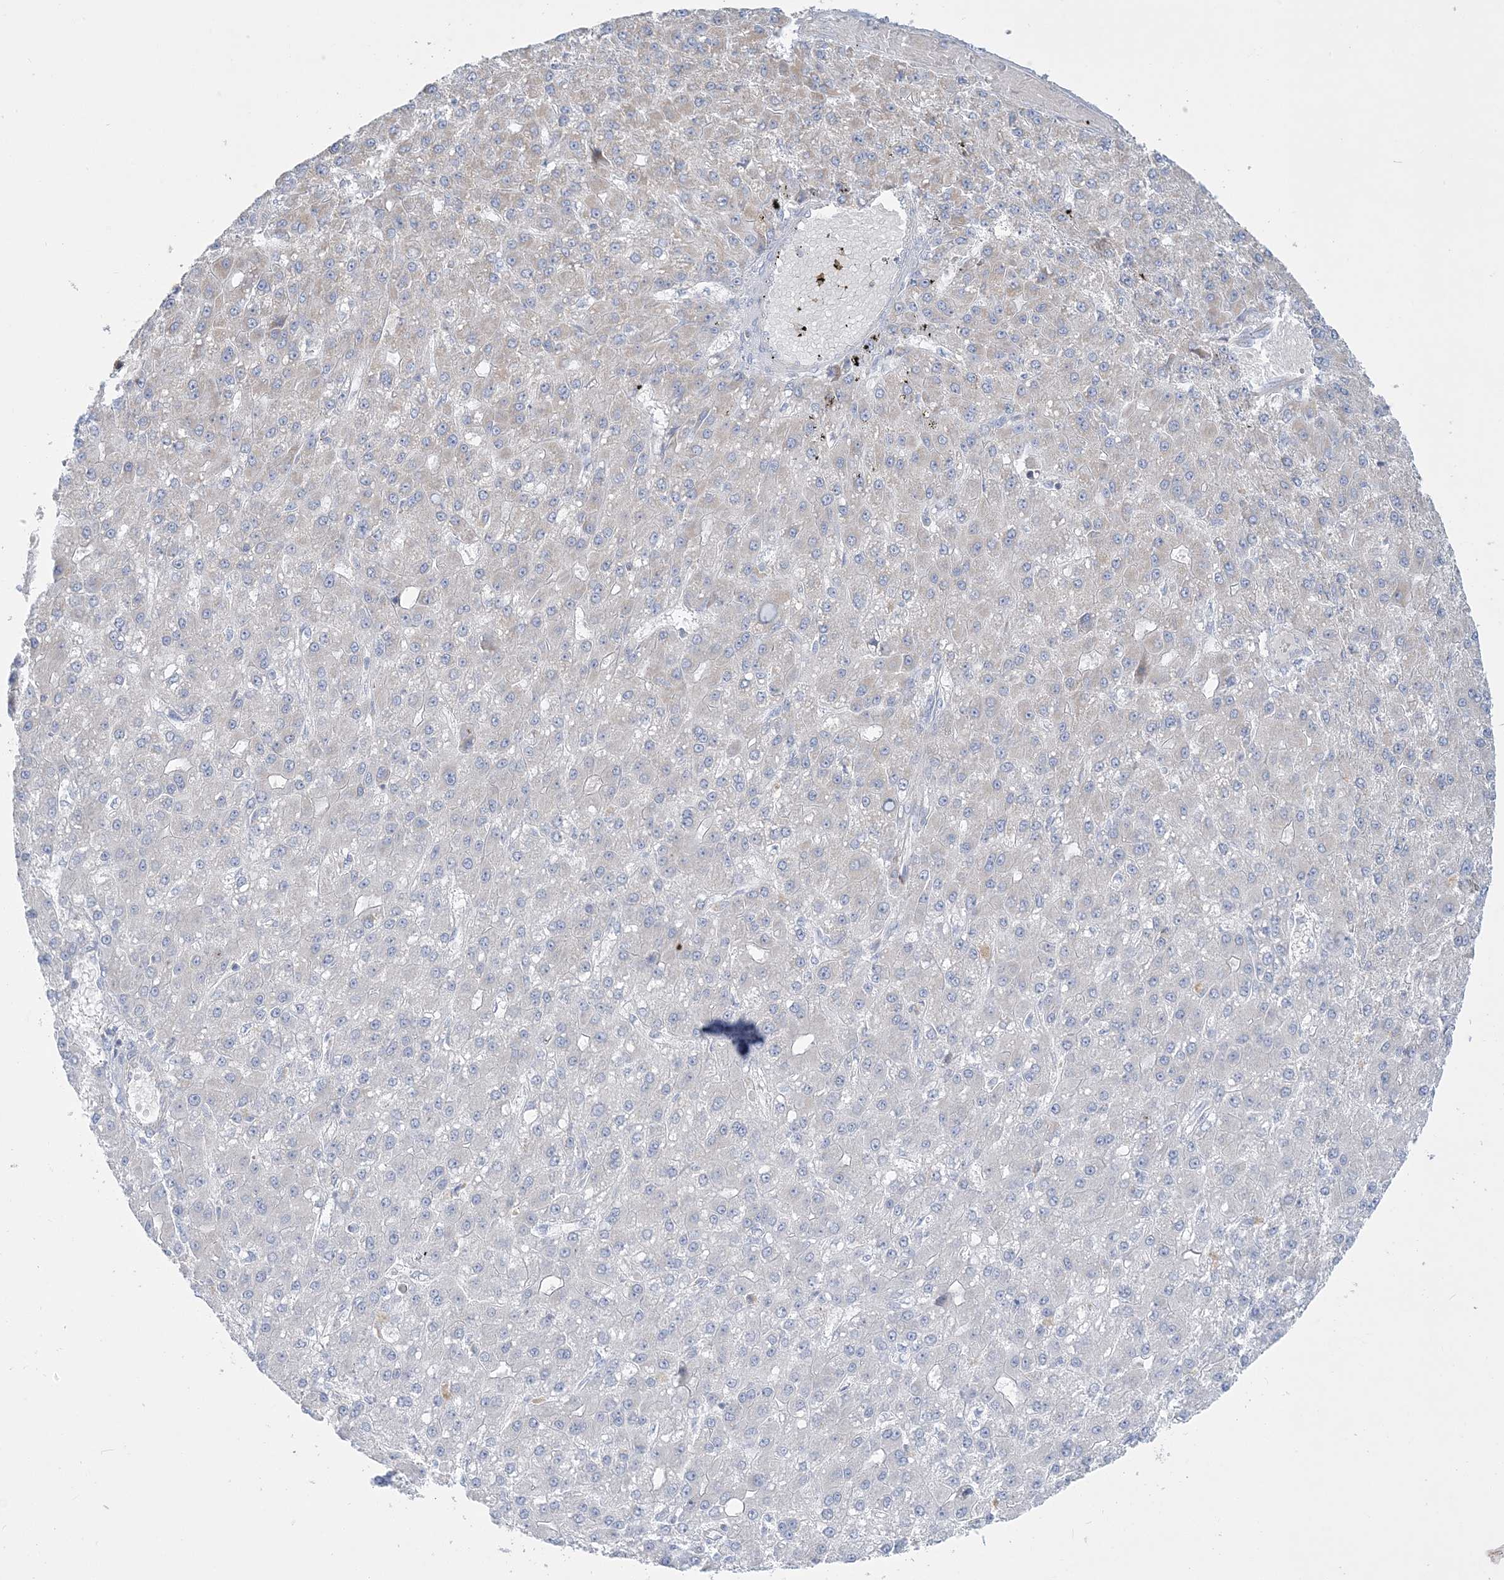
{"staining": {"intensity": "negative", "quantity": "none", "location": "none"}, "tissue": "liver cancer", "cell_type": "Tumor cells", "image_type": "cancer", "snomed": [{"axis": "morphology", "description": "Carcinoma, Hepatocellular, NOS"}, {"axis": "topography", "description": "Liver"}], "caption": "High power microscopy histopathology image of an immunohistochemistry image of hepatocellular carcinoma (liver), revealing no significant expression in tumor cells.", "gene": "TBC1D14", "patient": {"sex": "male", "age": 67}}